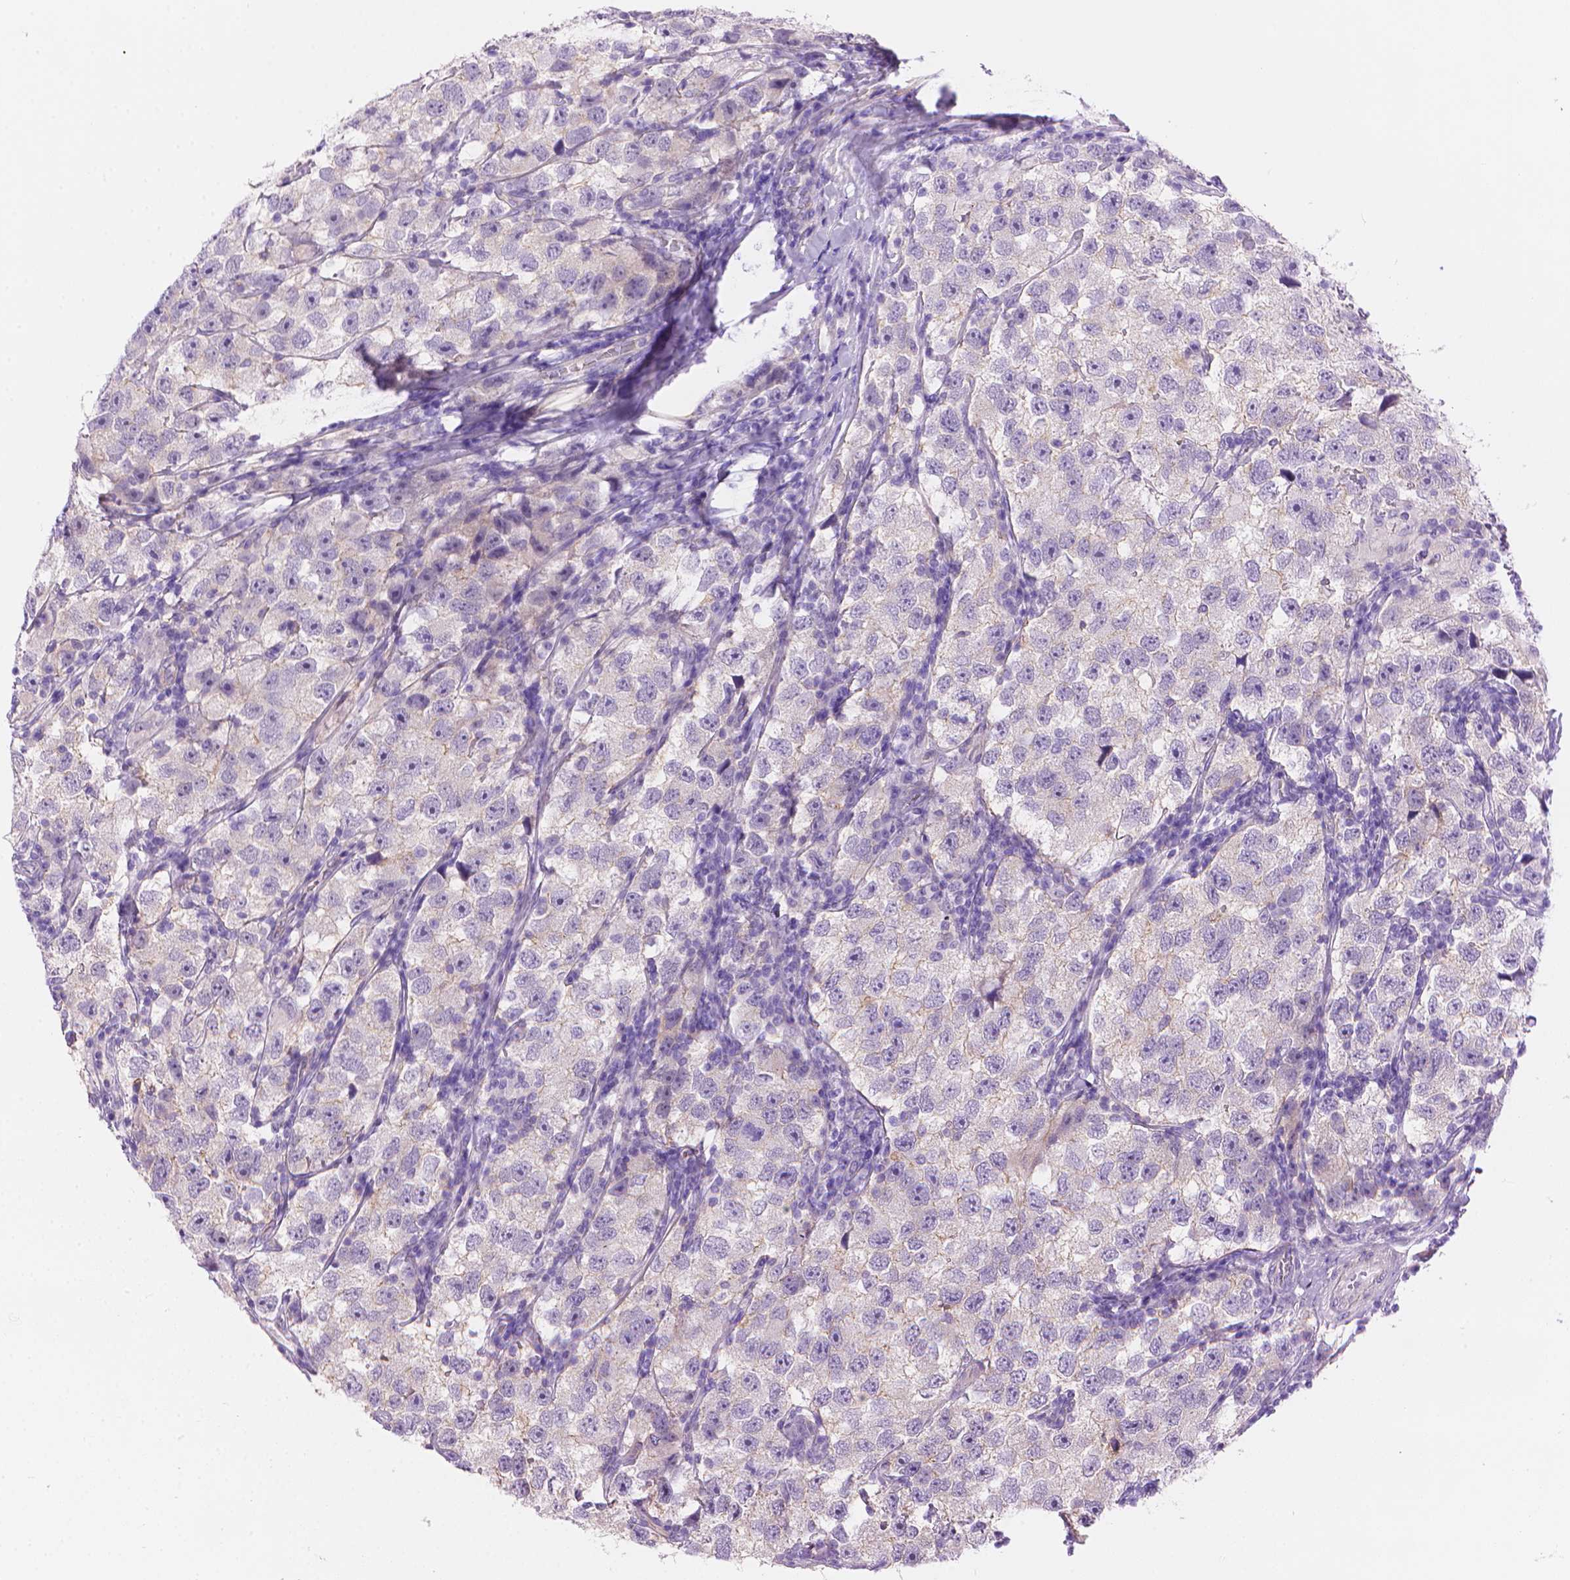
{"staining": {"intensity": "negative", "quantity": "none", "location": "none"}, "tissue": "testis cancer", "cell_type": "Tumor cells", "image_type": "cancer", "snomed": [{"axis": "morphology", "description": "Seminoma, NOS"}, {"axis": "topography", "description": "Testis"}], "caption": "High power microscopy image of an immunohistochemistry photomicrograph of testis seminoma, revealing no significant expression in tumor cells. The staining is performed using DAB (3,3'-diaminobenzidine) brown chromogen with nuclei counter-stained in using hematoxylin.", "gene": "AMMECR1", "patient": {"sex": "male", "age": 26}}